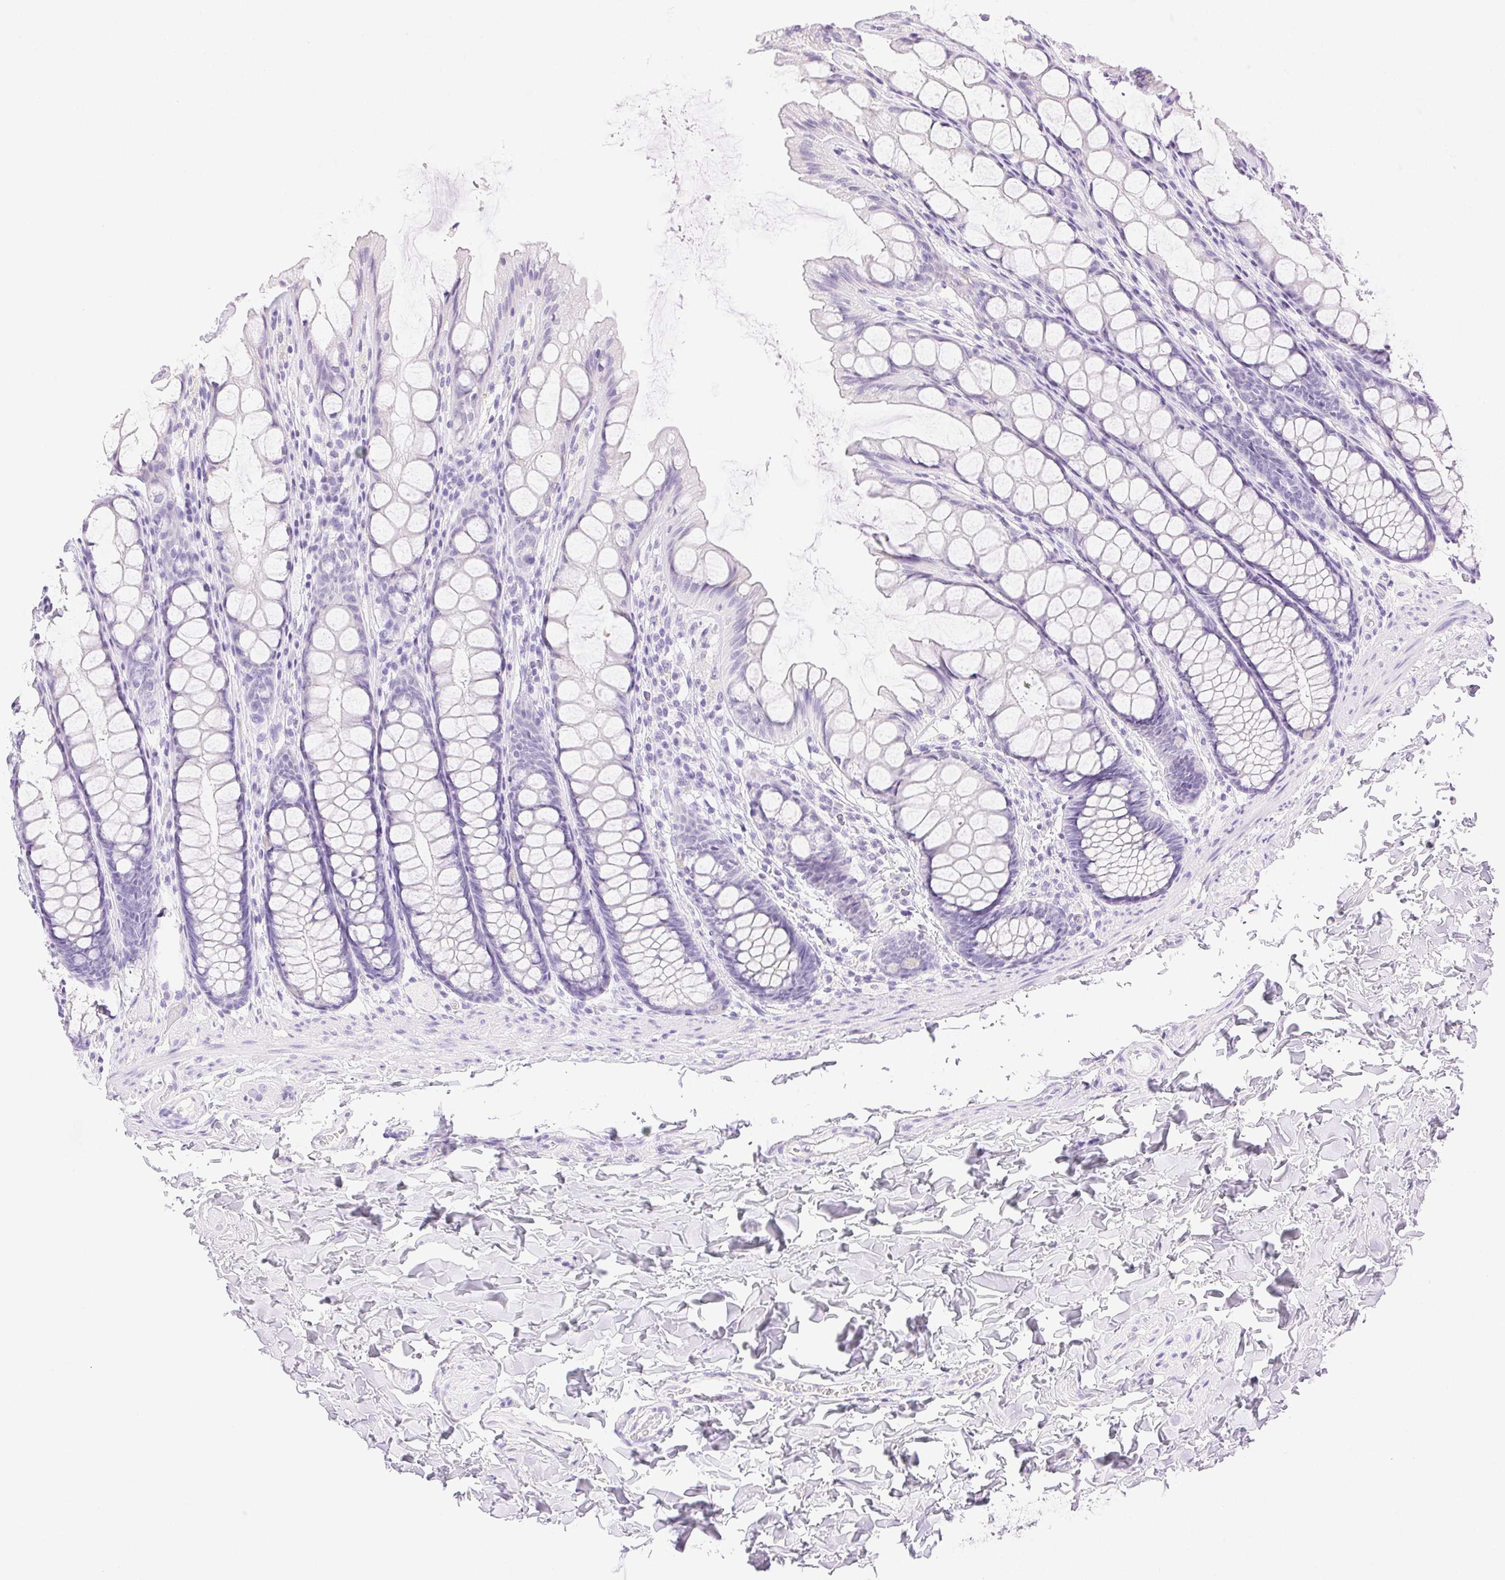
{"staining": {"intensity": "negative", "quantity": "none", "location": "none"}, "tissue": "colon", "cell_type": "Endothelial cells", "image_type": "normal", "snomed": [{"axis": "morphology", "description": "Normal tissue, NOS"}, {"axis": "topography", "description": "Colon"}], "caption": "A high-resolution histopathology image shows immunohistochemistry (IHC) staining of normal colon, which displays no significant expression in endothelial cells.", "gene": "SPACA4", "patient": {"sex": "male", "age": 47}}